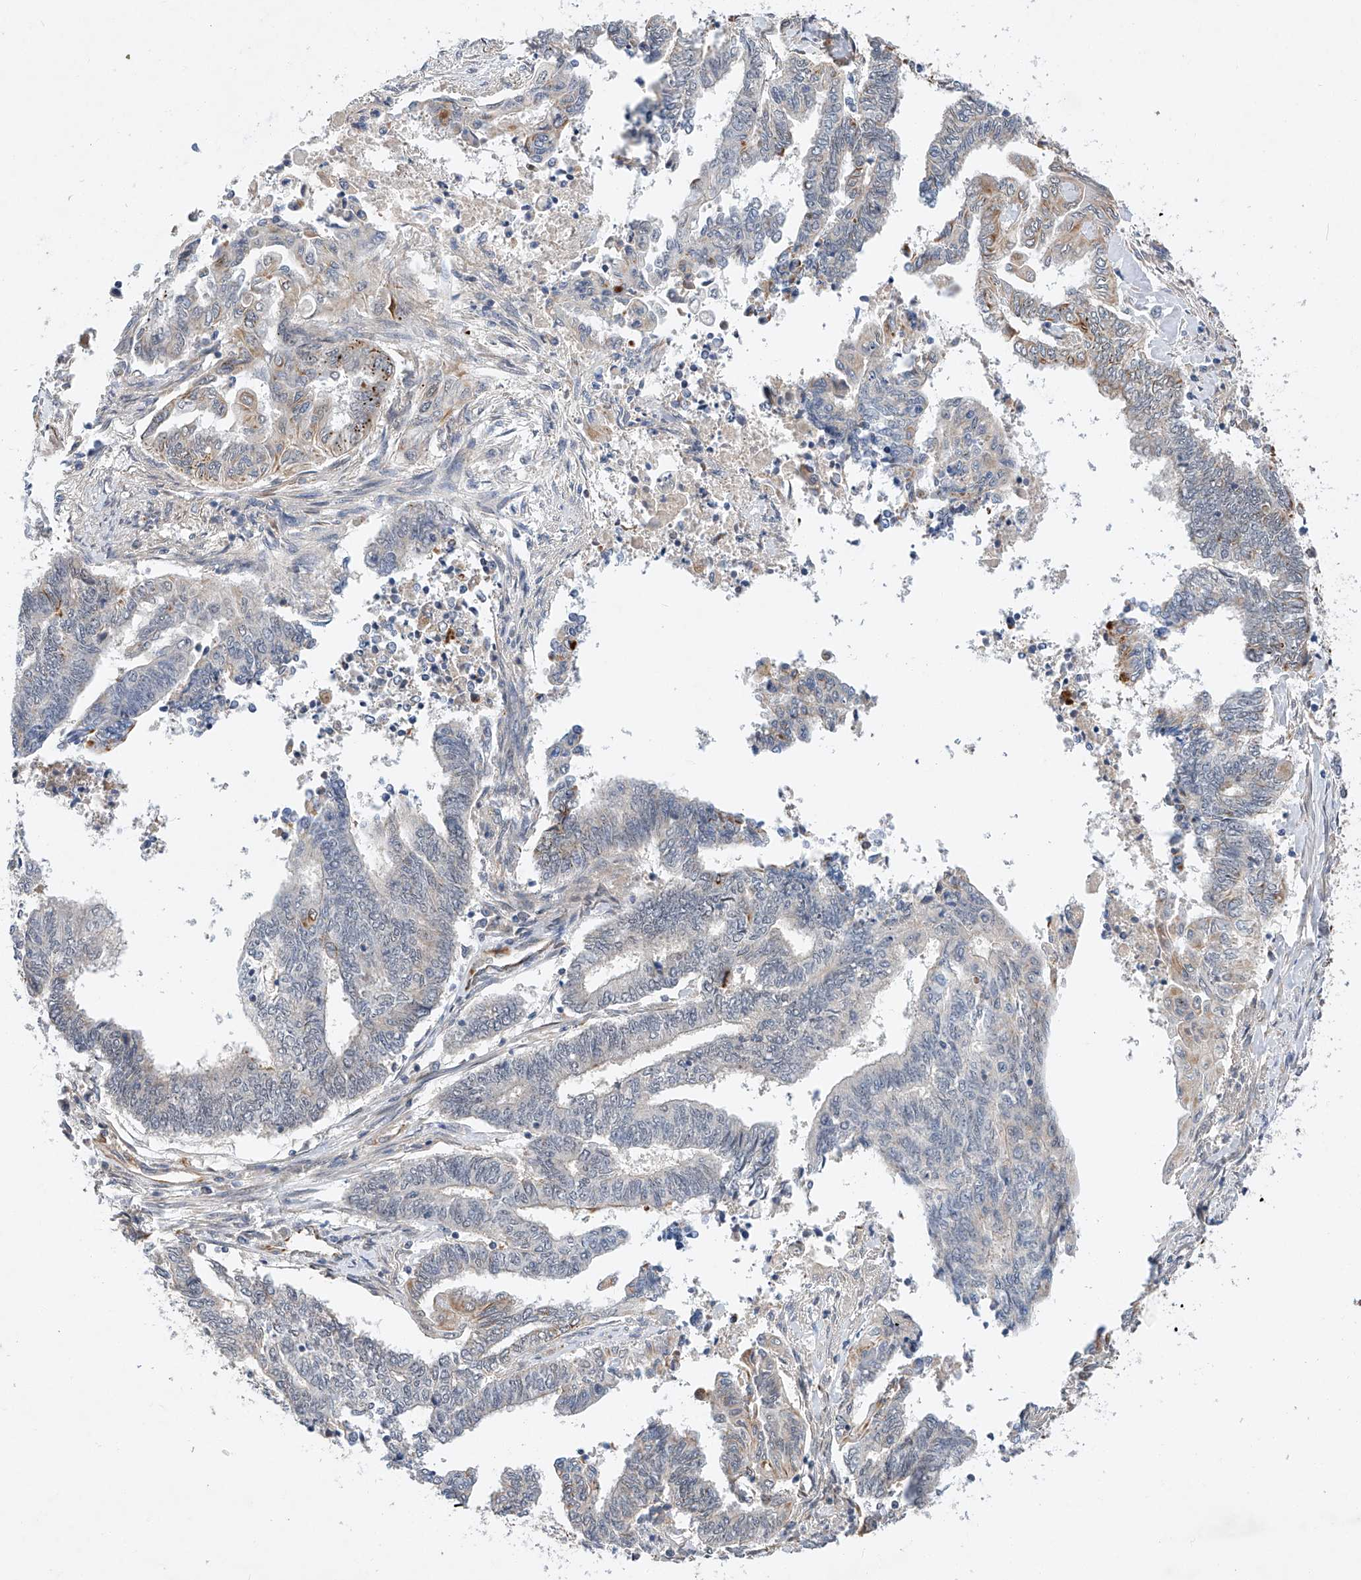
{"staining": {"intensity": "negative", "quantity": "none", "location": "none"}, "tissue": "endometrial cancer", "cell_type": "Tumor cells", "image_type": "cancer", "snomed": [{"axis": "morphology", "description": "Adenocarcinoma, NOS"}, {"axis": "topography", "description": "Uterus"}, {"axis": "topography", "description": "Endometrium"}], "caption": "Tumor cells show no significant protein expression in endometrial adenocarcinoma.", "gene": "AMD1", "patient": {"sex": "female", "age": 70}}